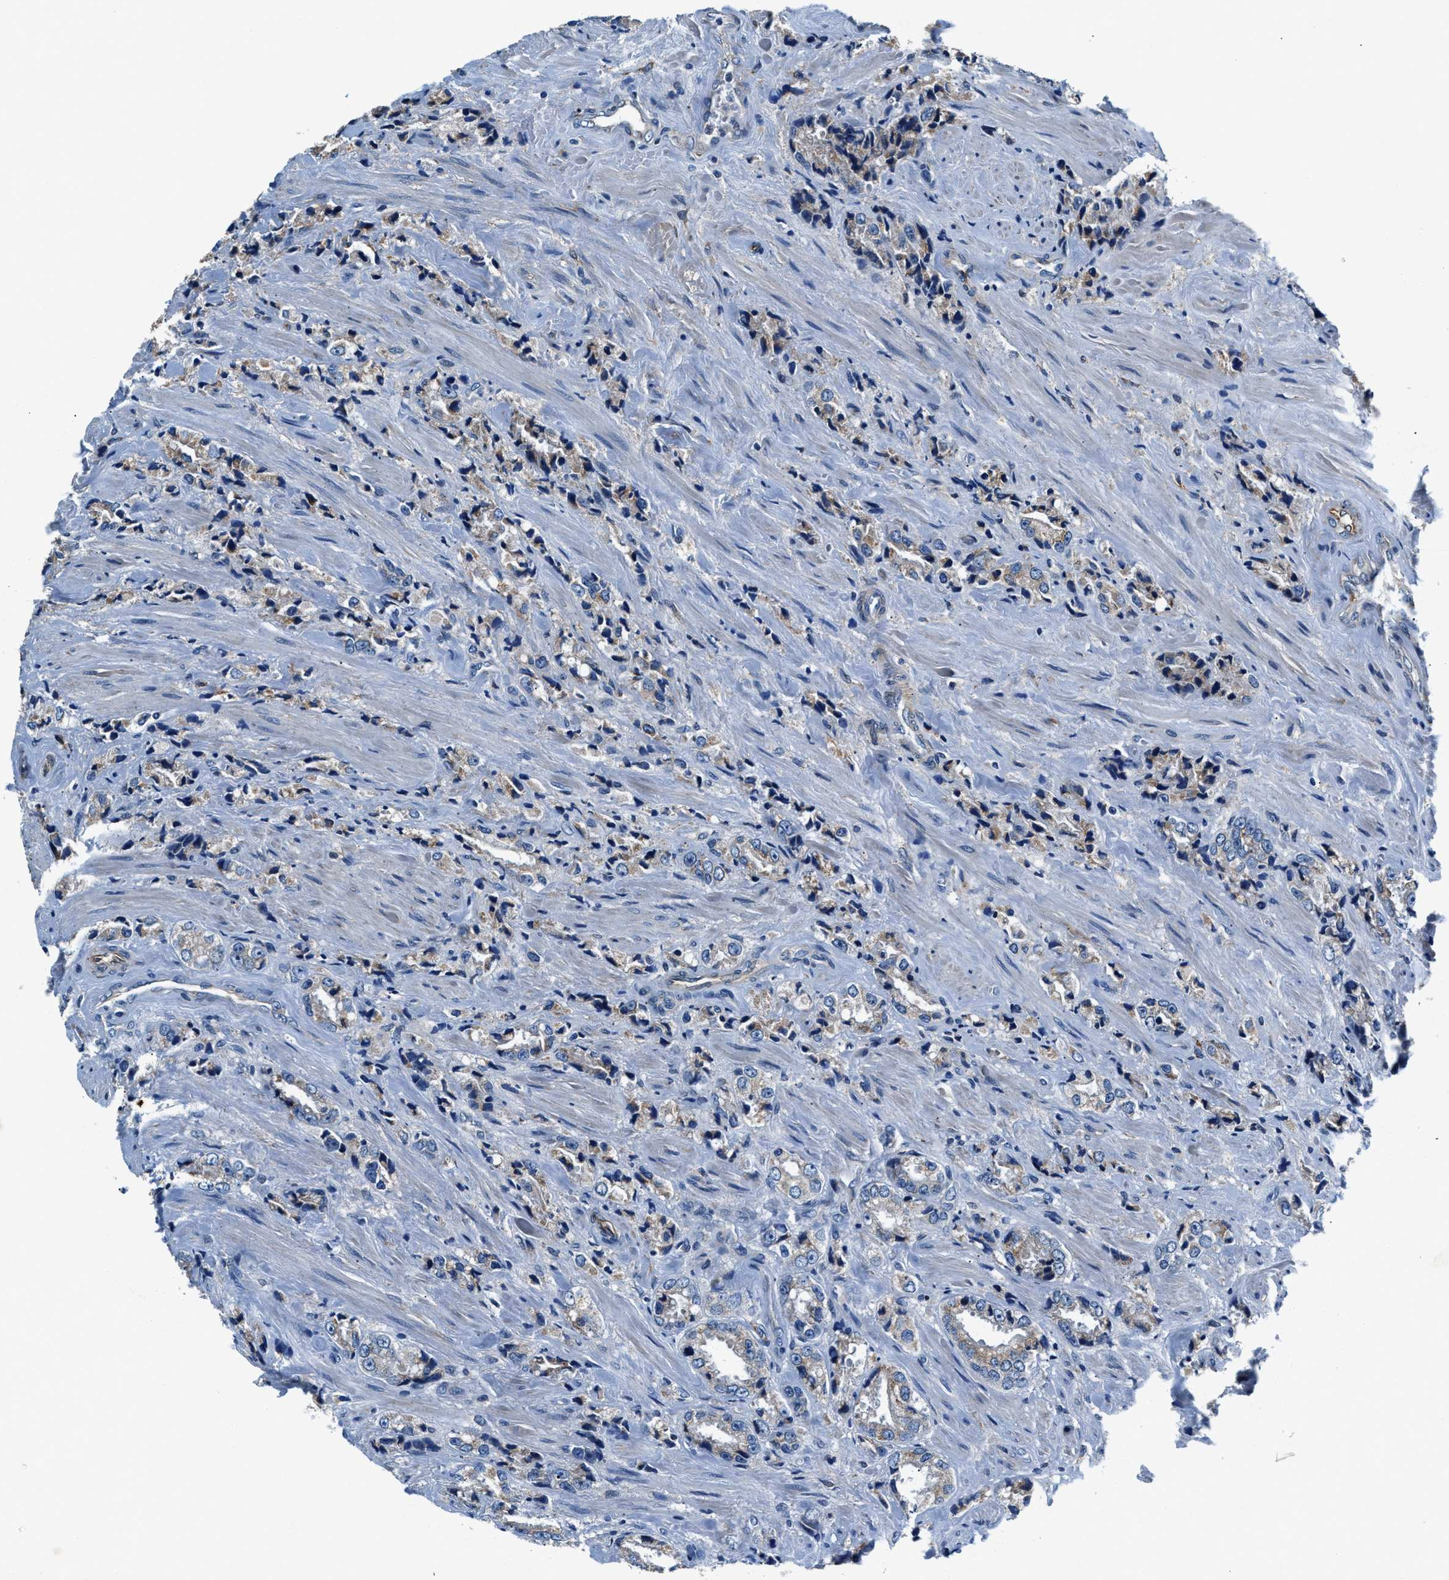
{"staining": {"intensity": "weak", "quantity": "25%-75%", "location": "cytoplasmic/membranous"}, "tissue": "prostate cancer", "cell_type": "Tumor cells", "image_type": "cancer", "snomed": [{"axis": "morphology", "description": "Adenocarcinoma, High grade"}, {"axis": "topography", "description": "Prostate"}], "caption": "Prostate cancer stained with a brown dye displays weak cytoplasmic/membranous positive positivity in about 25%-75% of tumor cells.", "gene": "PRTFDC1", "patient": {"sex": "male", "age": 61}}